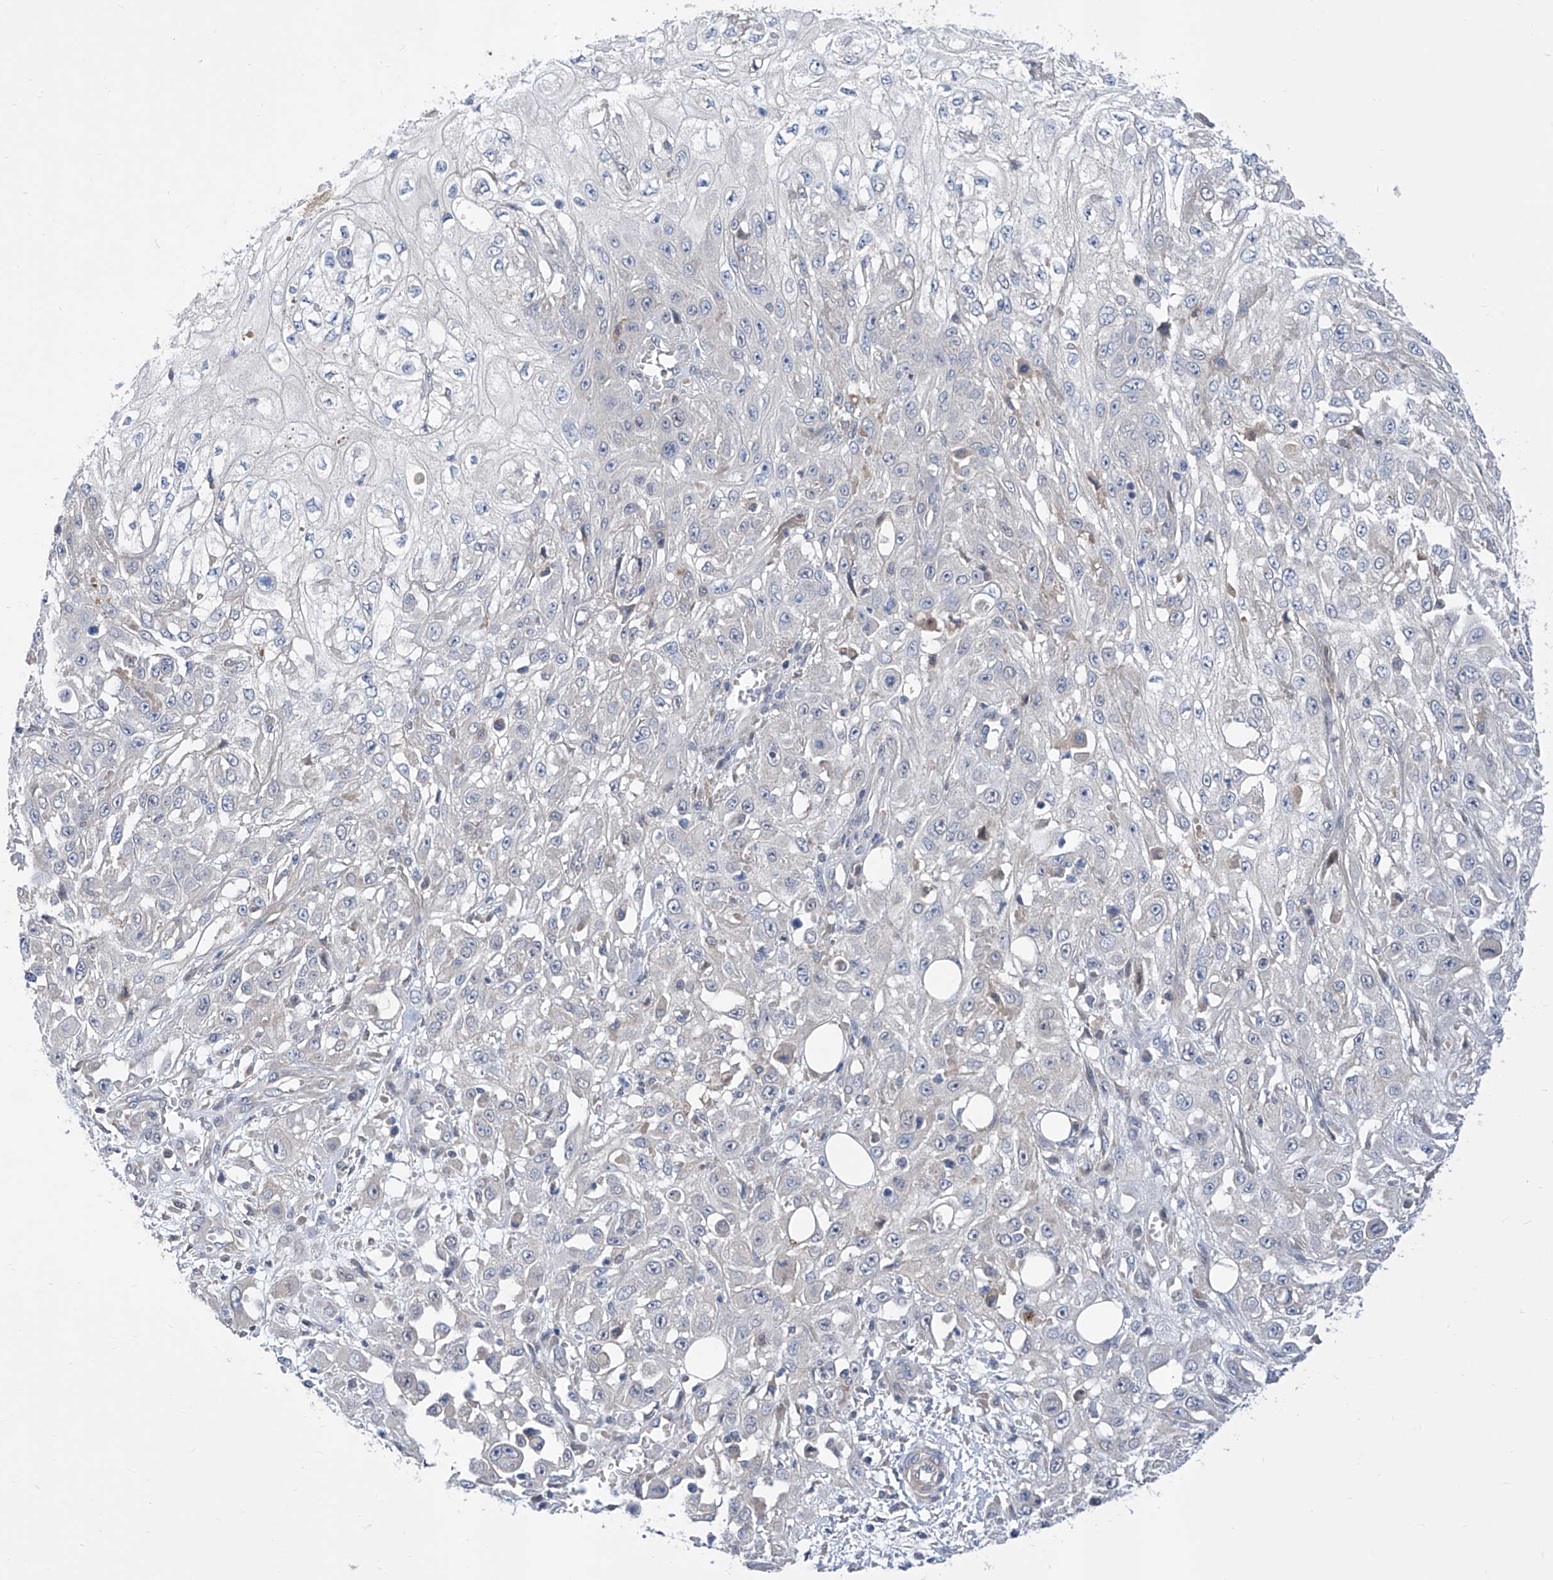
{"staining": {"intensity": "negative", "quantity": "none", "location": "none"}, "tissue": "skin cancer", "cell_type": "Tumor cells", "image_type": "cancer", "snomed": [{"axis": "morphology", "description": "Squamous cell carcinoma, NOS"}, {"axis": "morphology", "description": "Squamous cell carcinoma, metastatic, NOS"}, {"axis": "topography", "description": "Skin"}, {"axis": "topography", "description": "Lymph node"}], "caption": "IHC of human skin metastatic squamous cell carcinoma displays no expression in tumor cells.", "gene": "SRBD1", "patient": {"sex": "male", "age": 75}}